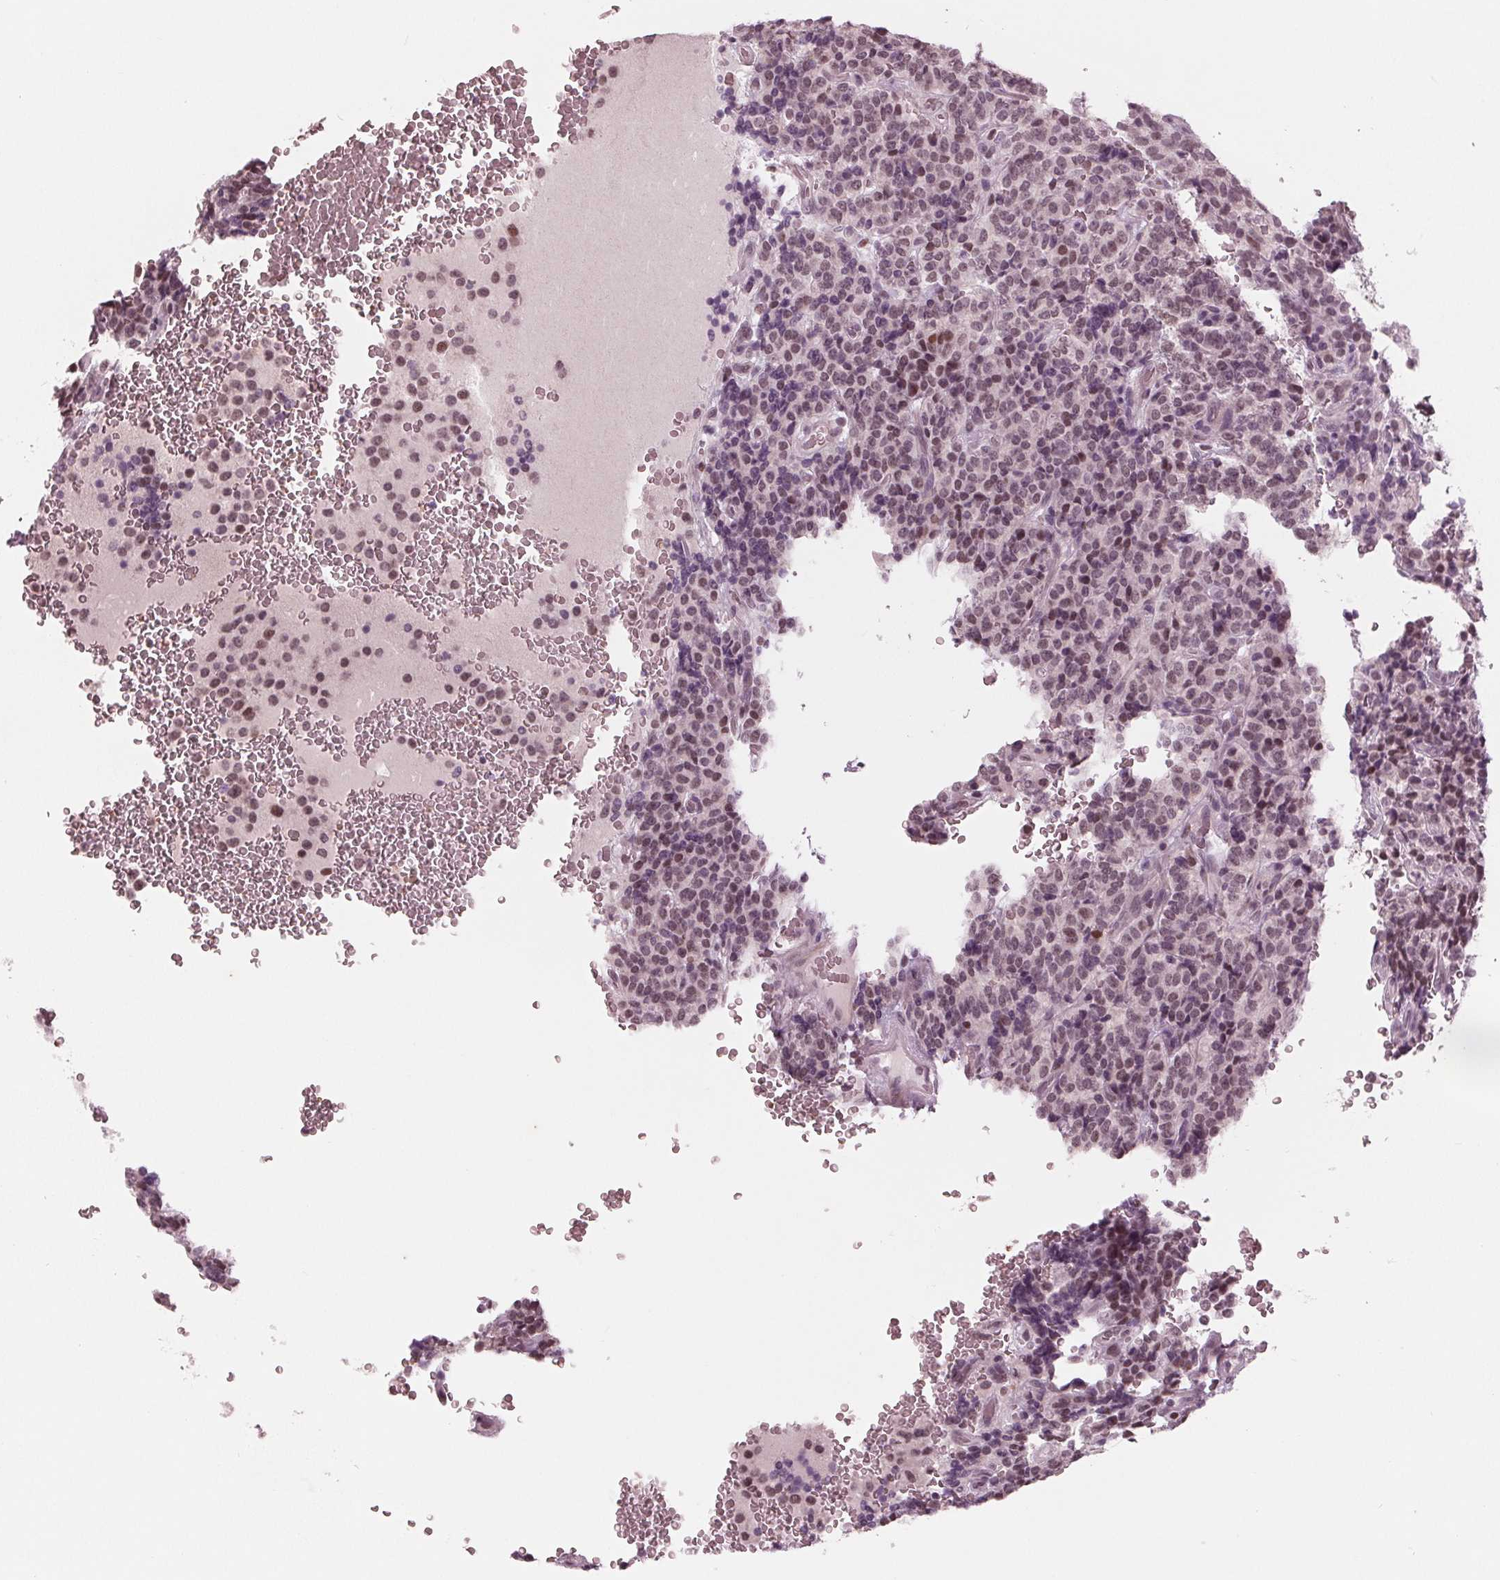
{"staining": {"intensity": "weak", "quantity": "25%-75%", "location": "nuclear"}, "tissue": "carcinoid", "cell_type": "Tumor cells", "image_type": "cancer", "snomed": [{"axis": "morphology", "description": "Carcinoid, malignant, NOS"}, {"axis": "topography", "description": "Pancreas"}], "caption": "A brown stain shows weak nuclear staining of a protein in carcinoid (malignant) tumor cells.", "gene": "DNMT3L", "patient": {"sex": "male", "age": 36}}